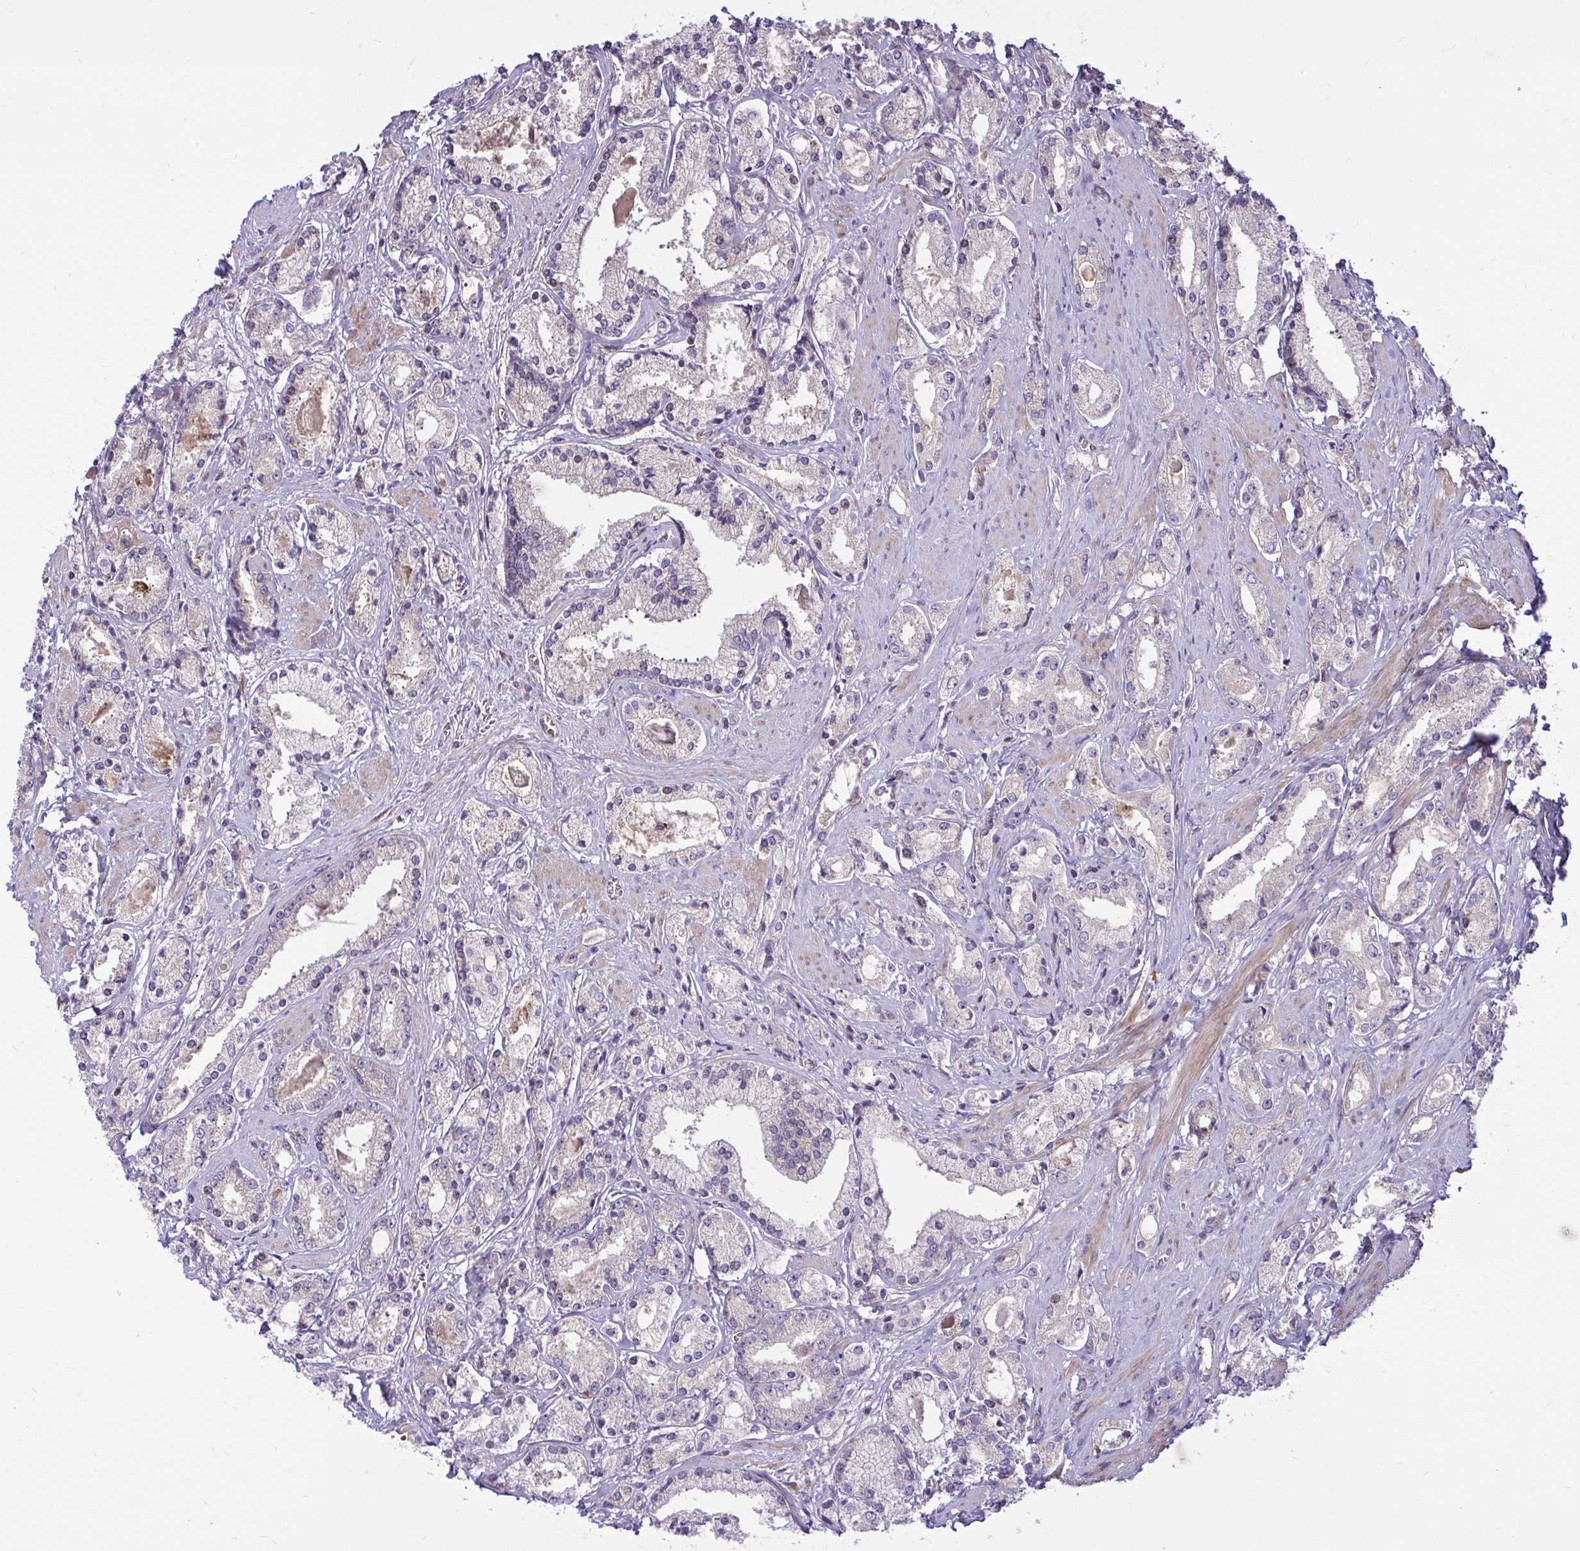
{"staining": {"intensity": "negative", "quantity": "none", "location": "none"}, "tissue": "prostate cancer", "cell_type": "Tumor cells", "image_type": "cancer", "snomed": [{"axis": "morphology", "description": "Adenocarcinoma, High grade"}, {"axis": "topography", "description": "Prostate"}], "caption": "This photomicrograph is of adenocarcinoma (high-grade) (prostate) stained with IHC to label a protein in brown with the nuclei are counter-stained blue. There is no staining in tumor cells. Nuclei are stained in blue.", "gene": "ZSCAN9", "patient": {"sex": "male", "age": 67}}